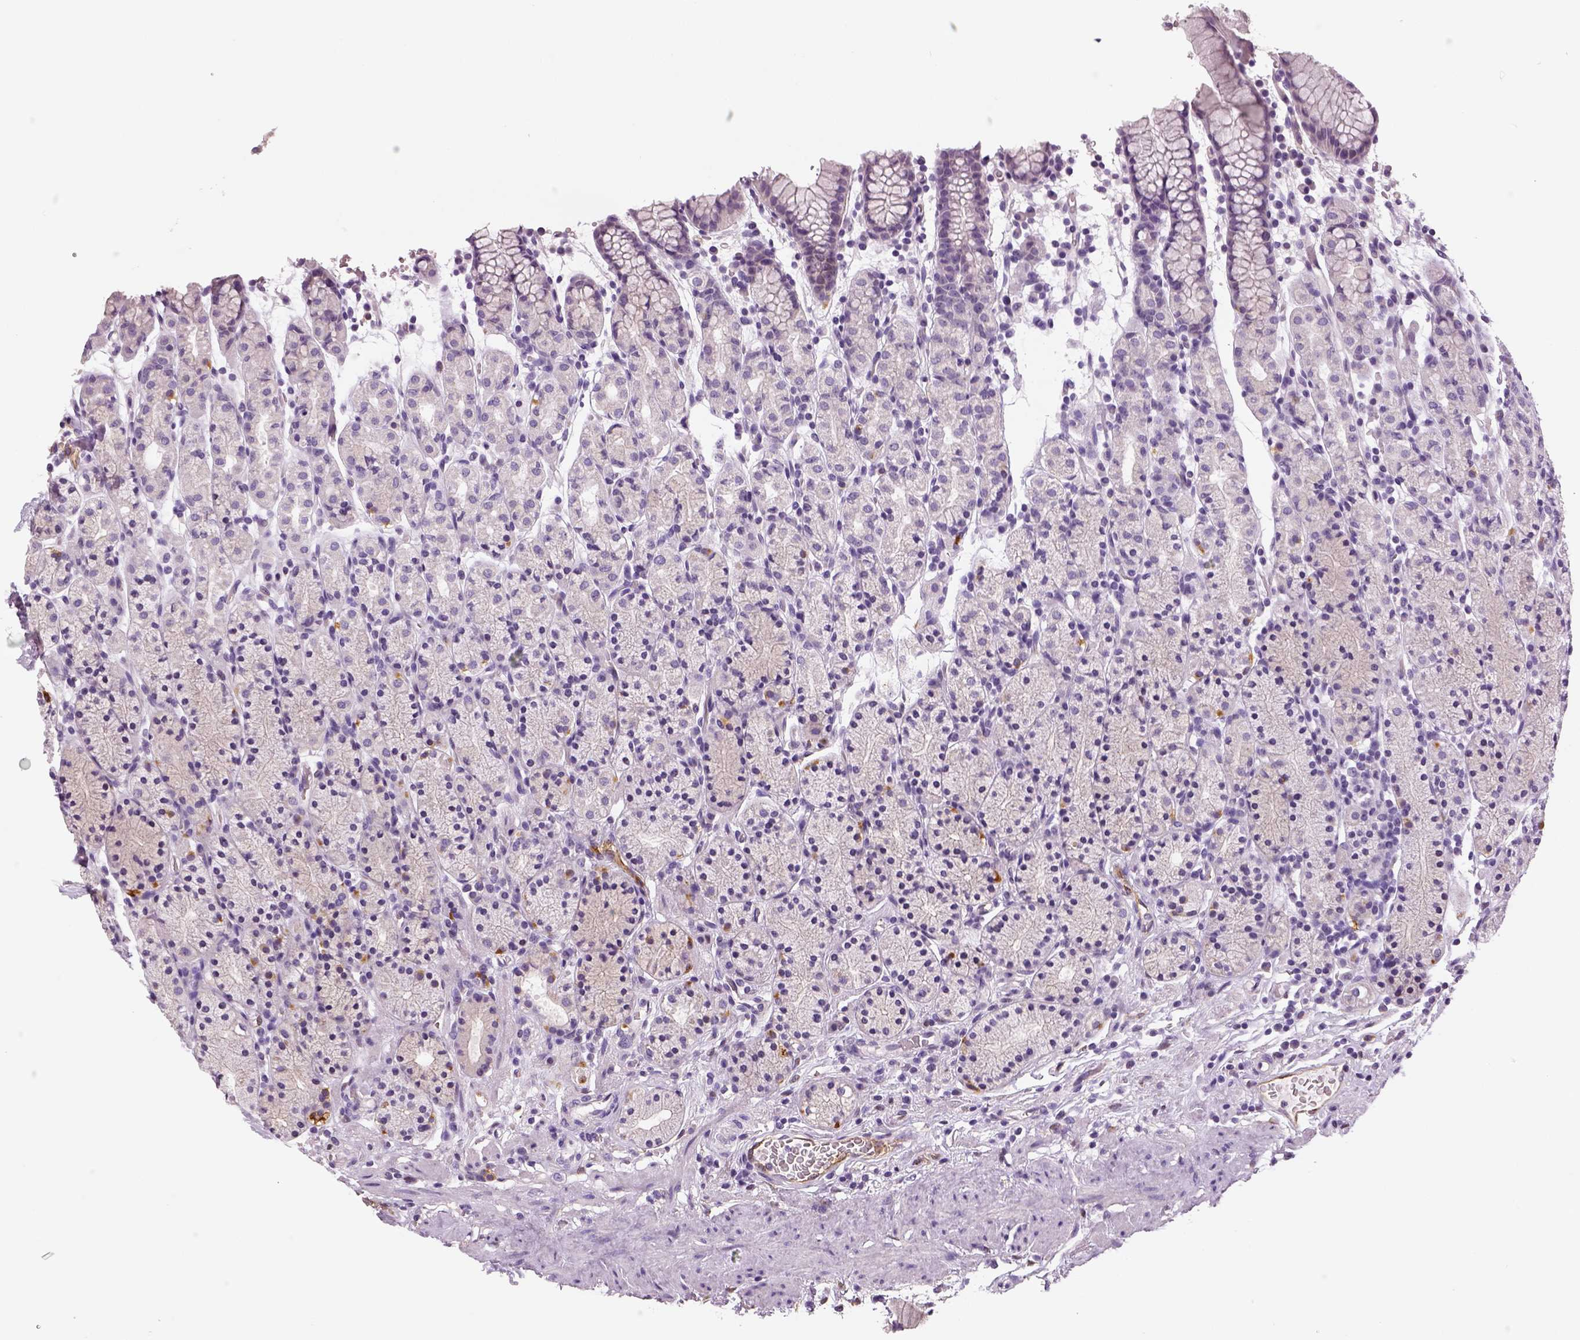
{"staining": {"intensity": "moderate", "quantity": "<25%", "location": "cytoplasmic/membranous"}, "tissue": "stomach", "cell_type": "Glandular cells", "image_type": "normal", "snomed": [{"axis": "morphology", "description": "Normal tissue, NOS"}, {"axis": "topography", "description": "Stomach, upper"}, {"axis": "topography", "description": "Stomach"}], "caption": "Protein expression analysis of normal human stomach reveals moderate cytoplasmic/membranous positivity in about <25% of glandular cells. (DAB = brown stain, brightfield microscopy at high magnification).", "gene": "ENSG00000250349", "patient": {"sex": "male", "age": 62}}